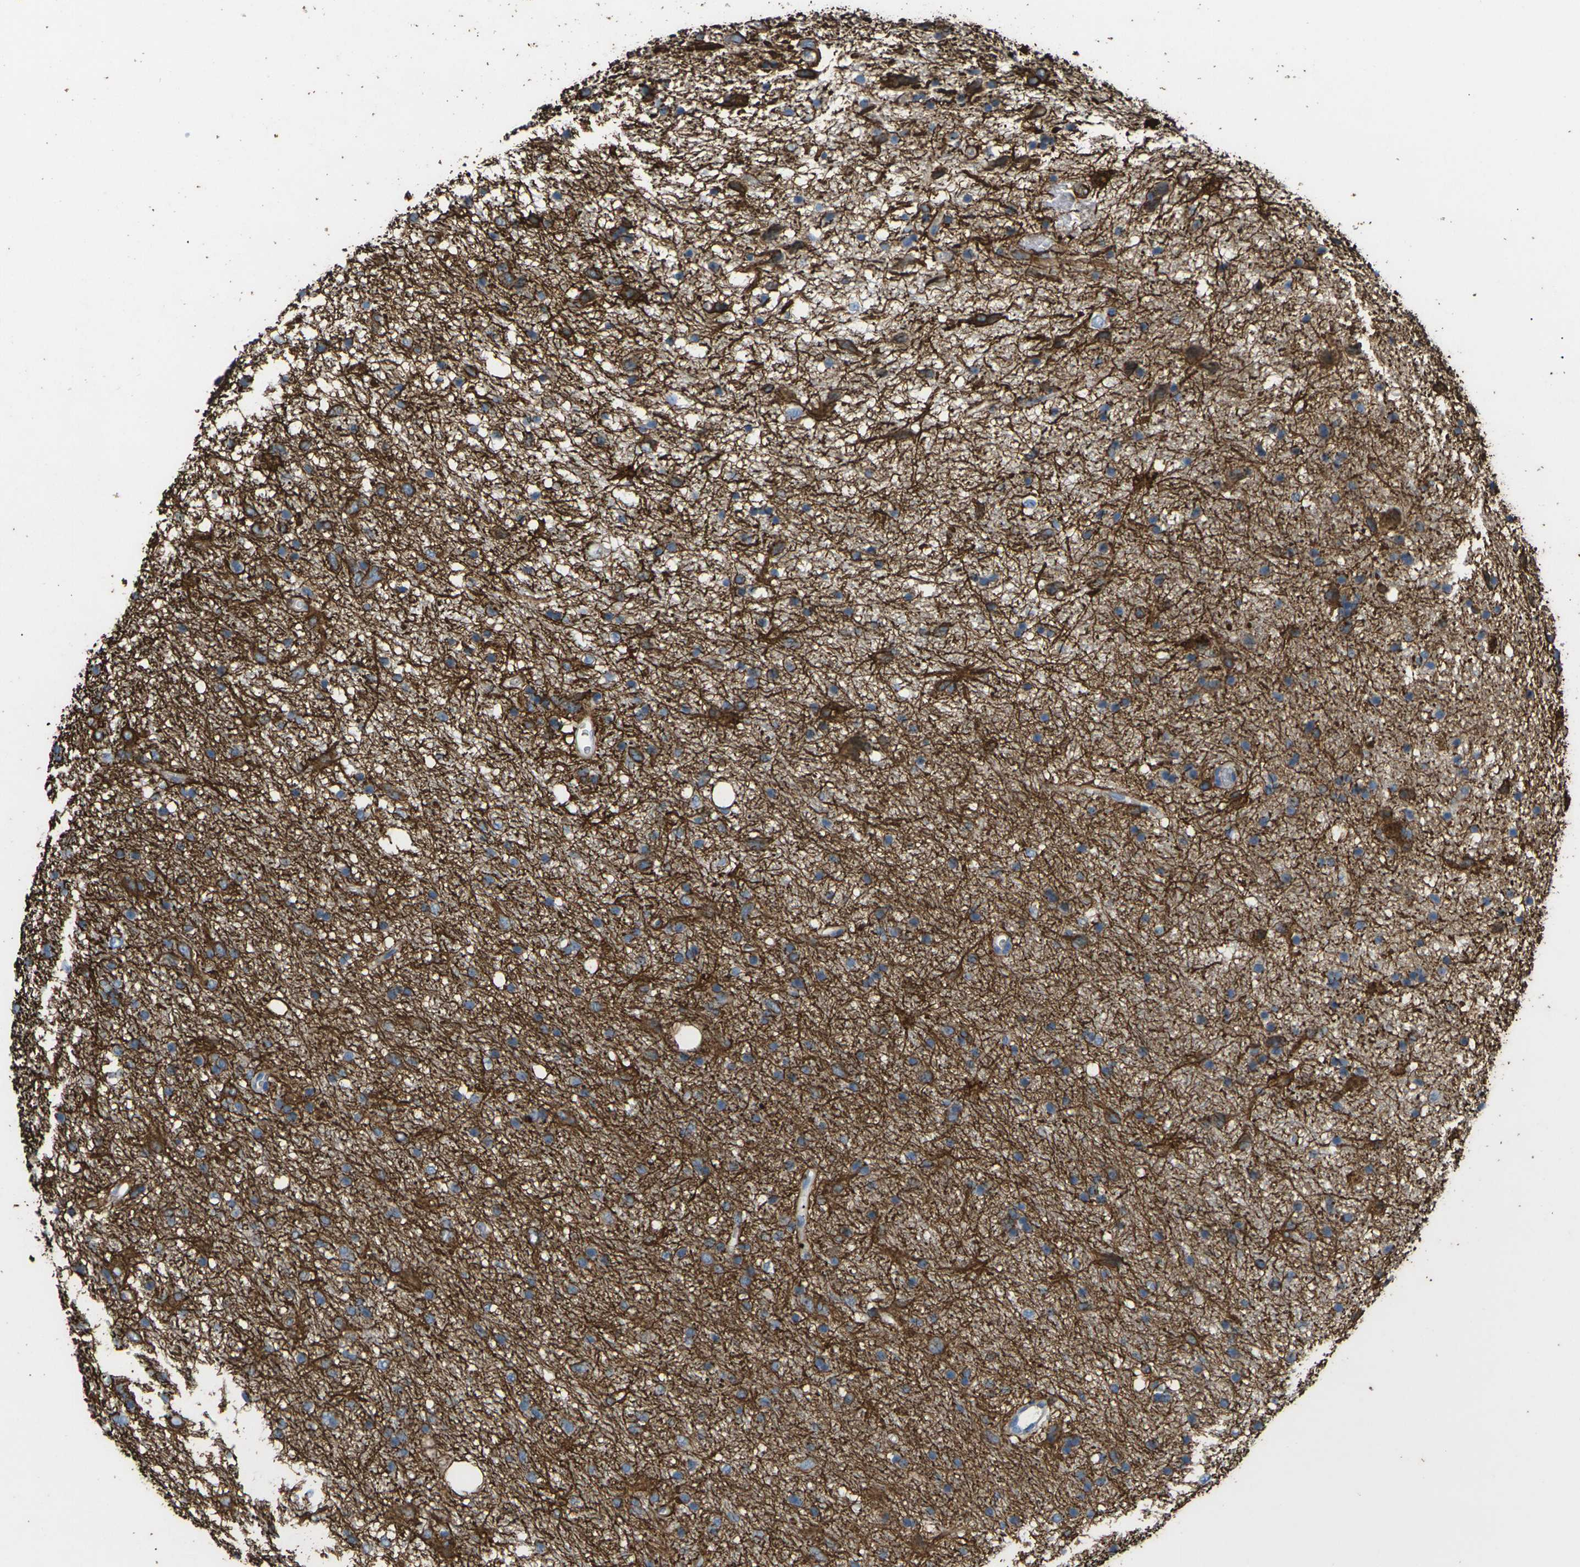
{"staining": {"intensity": "strong", "quantity": ">75%", "location": "cytoplasmic/membranous"}, "tissue": "glioma", "cell_type": "Tumor cells", "image_type": "cancer", "snomed": [{"axis": "morphology", "description": "Glioma, malignant, Low grade"}, {"axis": "topography", "description": "Brain"}], "caption": "Immunohistochemical staining of human malignant low-grade glioma demonstrates strong cytoplasmic/membranous protein positivity in approximately >75% of tumor cells.", "gene": "KLHDC8B", "patient": {"sex": "male", "age": 77}}